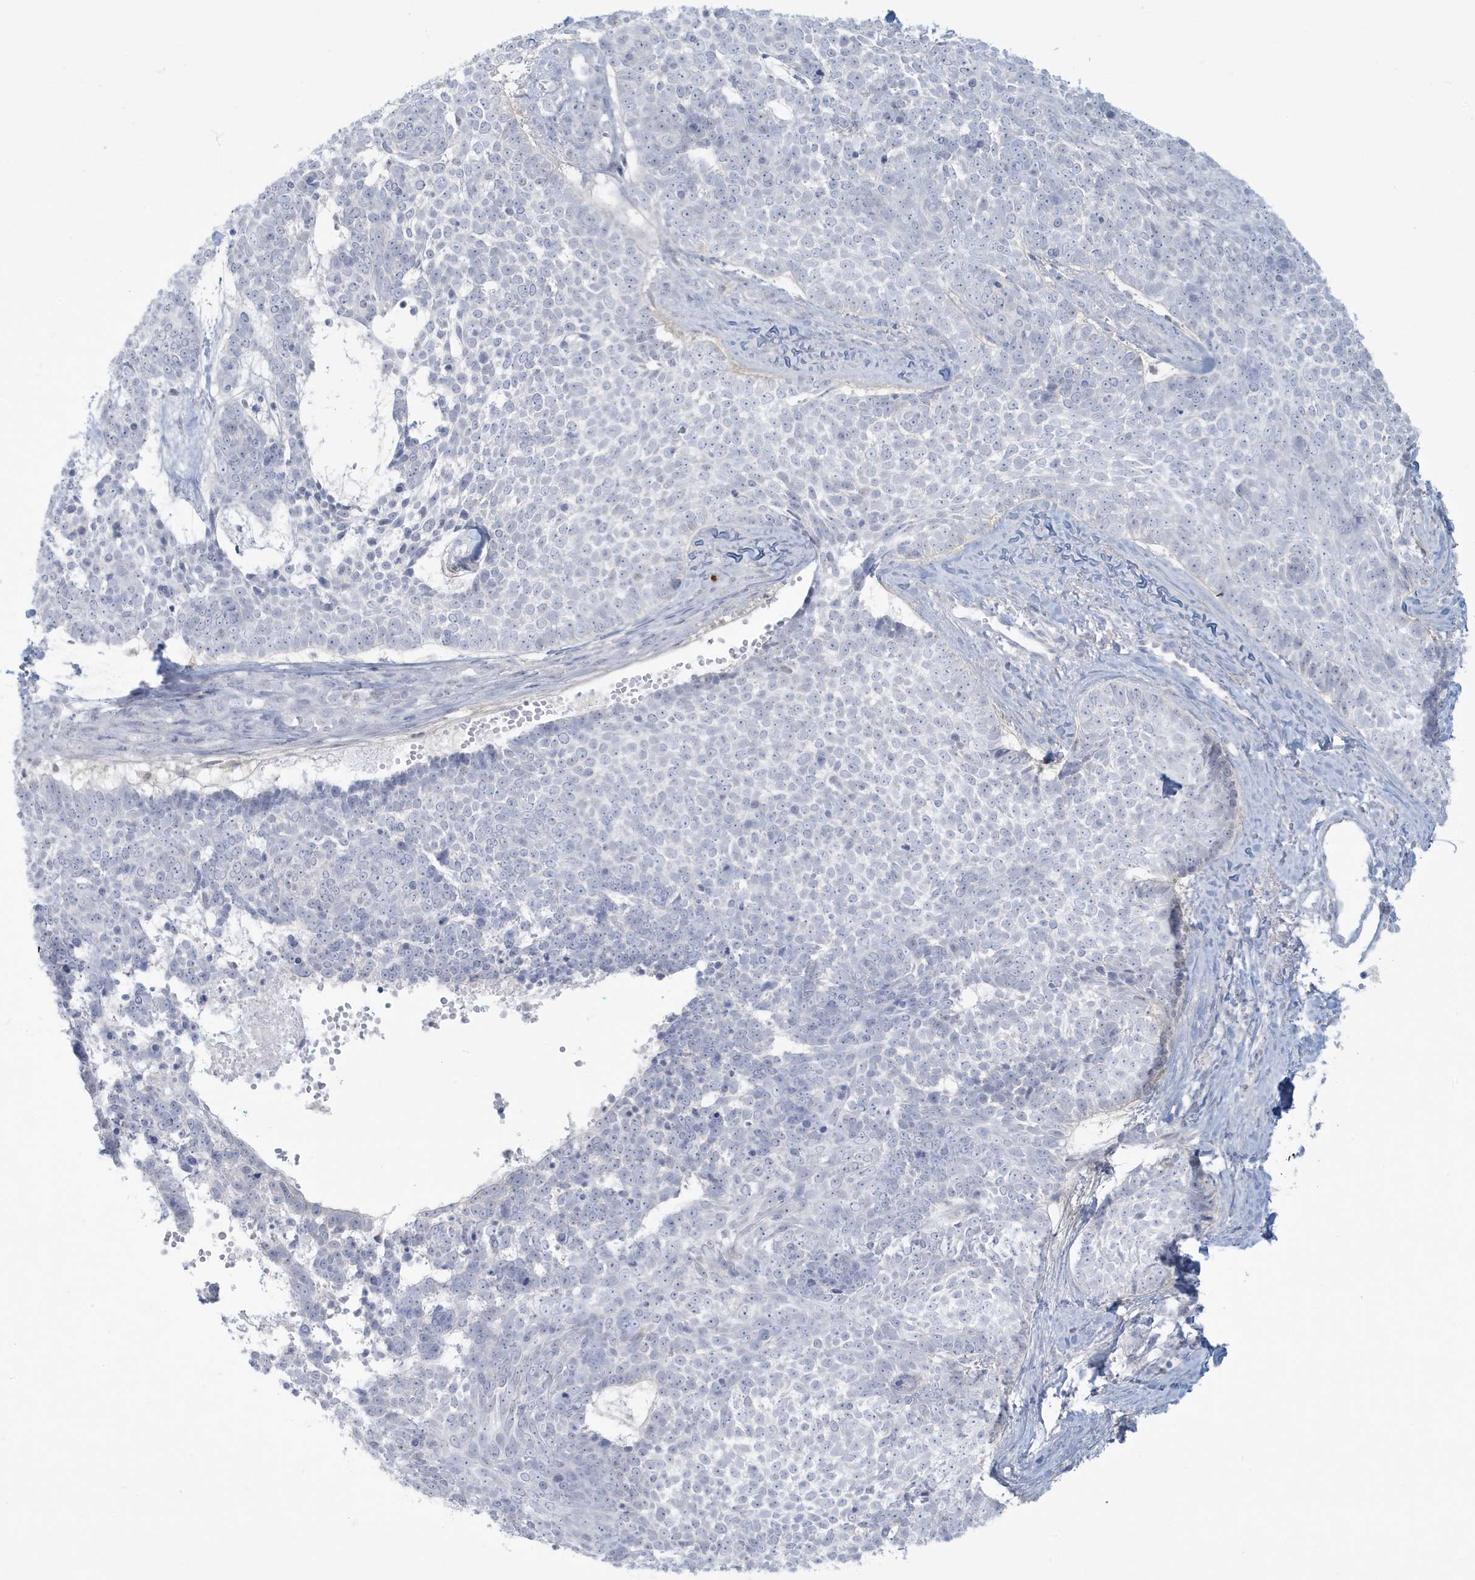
{"staining": {"intensity": "negative", "quantity": "none", "location": "none"}, "tissue": "skin cancer", "cell_type": "Tumor cells", "image_type": "cancer", "snomed": [{"axis": "morphology", "description": "Basal cell carcinoma"}, {"axis": "topography", "description": "Skin"}], "caption": "DAB (3,3'-diaminobenzidine) immunohistochemical staining of skin basal cell carcinoma exhibits no significant expression in tumor cells. Brightfield microscopy of immunohistochemistry (IHC) stained with DAB (3,3'-diaminobenzidine) (brown) and hematoxylin (blue), captured at high magnification.", "gene": "HERC6", "patient": {"sex": "female", "age": 81}}